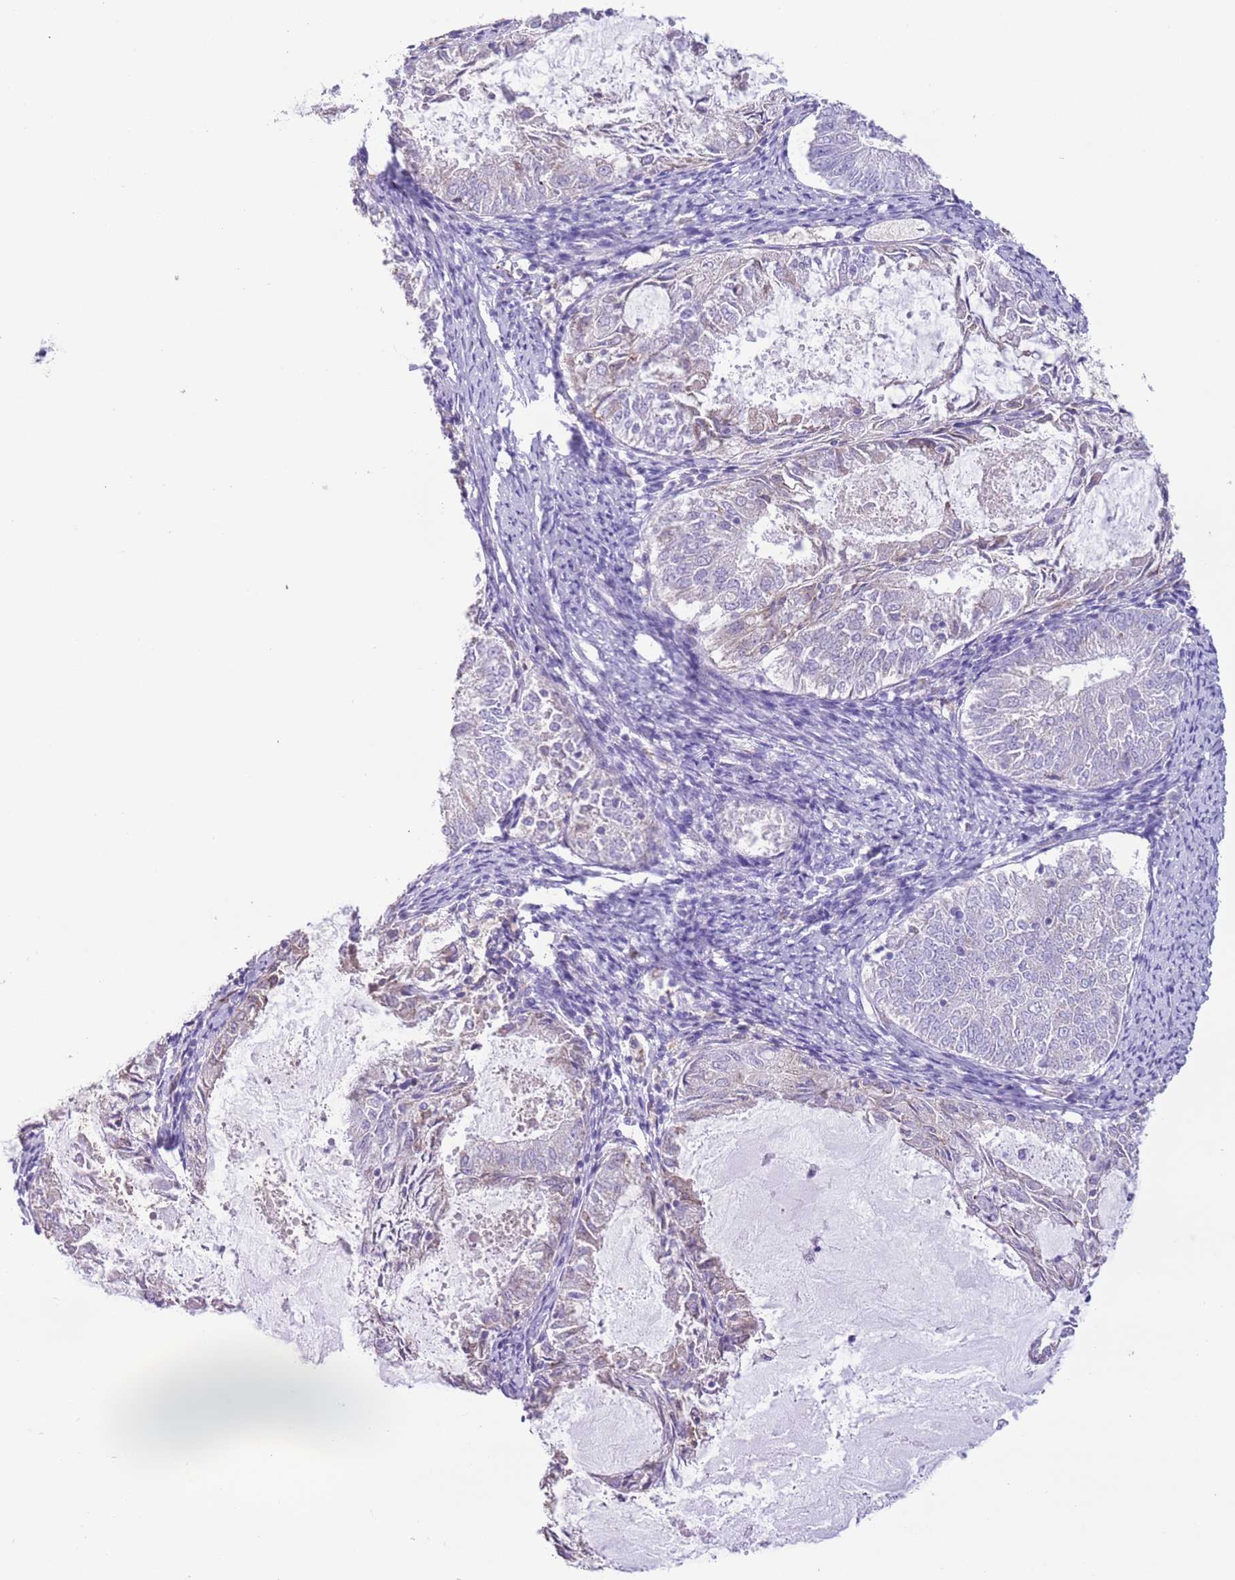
{"staining": {"intensity": "negative", "quantity": "none", "location": "none"}, "tissue": "endometrial cancer", "cell_type": "Tumor cells", "image_type": "cancer", "snomed": [{"axis": "morphology", "description": "Adenocarcinoma, NOS"}, {"axis": "topography", "description": "Endometrium"}], "caption": "An immunohistochemistry (IHC) histopathology image of endometrial adenocarcinoma is shown. There is no staining in tumor cells of endometrial adenocarcinoma.", "gene": "ZNF697", "patient": {"sex": "female", "age": 57}}